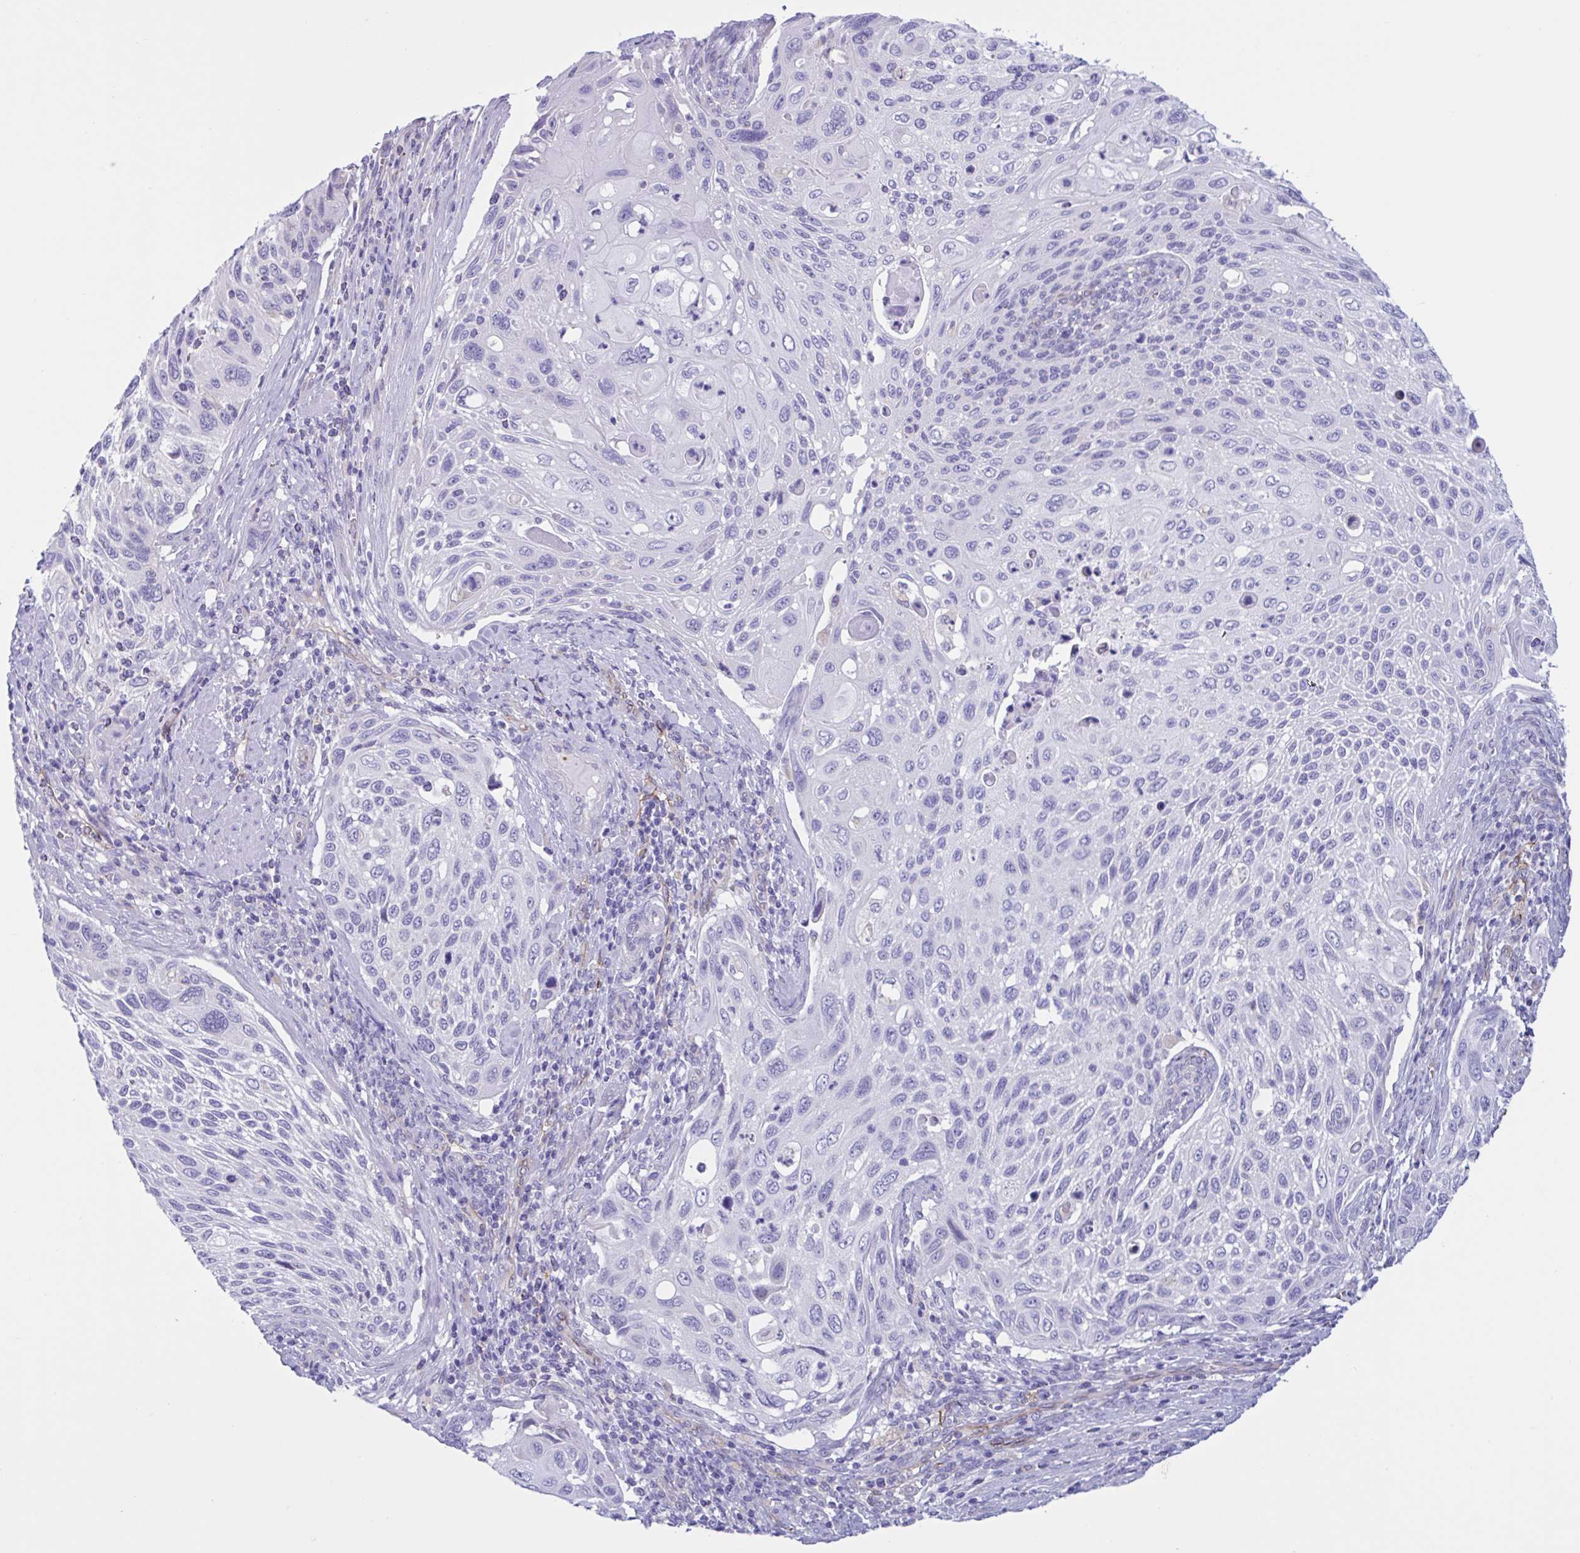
{"staining": {"intensity": "negative", "quantity": "none", "location": "none"}, "tissue": "cervical cancer", "cell_type": "Tumor cells", "image_type": "cancer", "snomed": [{"axis": "morphology", "description": "Squamous cell carcinoma, NOS"}, {"axis": "topography", "description": "Cervix"}], "caption": "Cervical cancer (squamous cell carcinoma) was stained to show a protein in brown. There is no significant staining in tumor cells. (IHC, brightfield microscopy, high magnification).", "gene": "RPL22L1", "patient": {"sex": "female", "age": 70}}